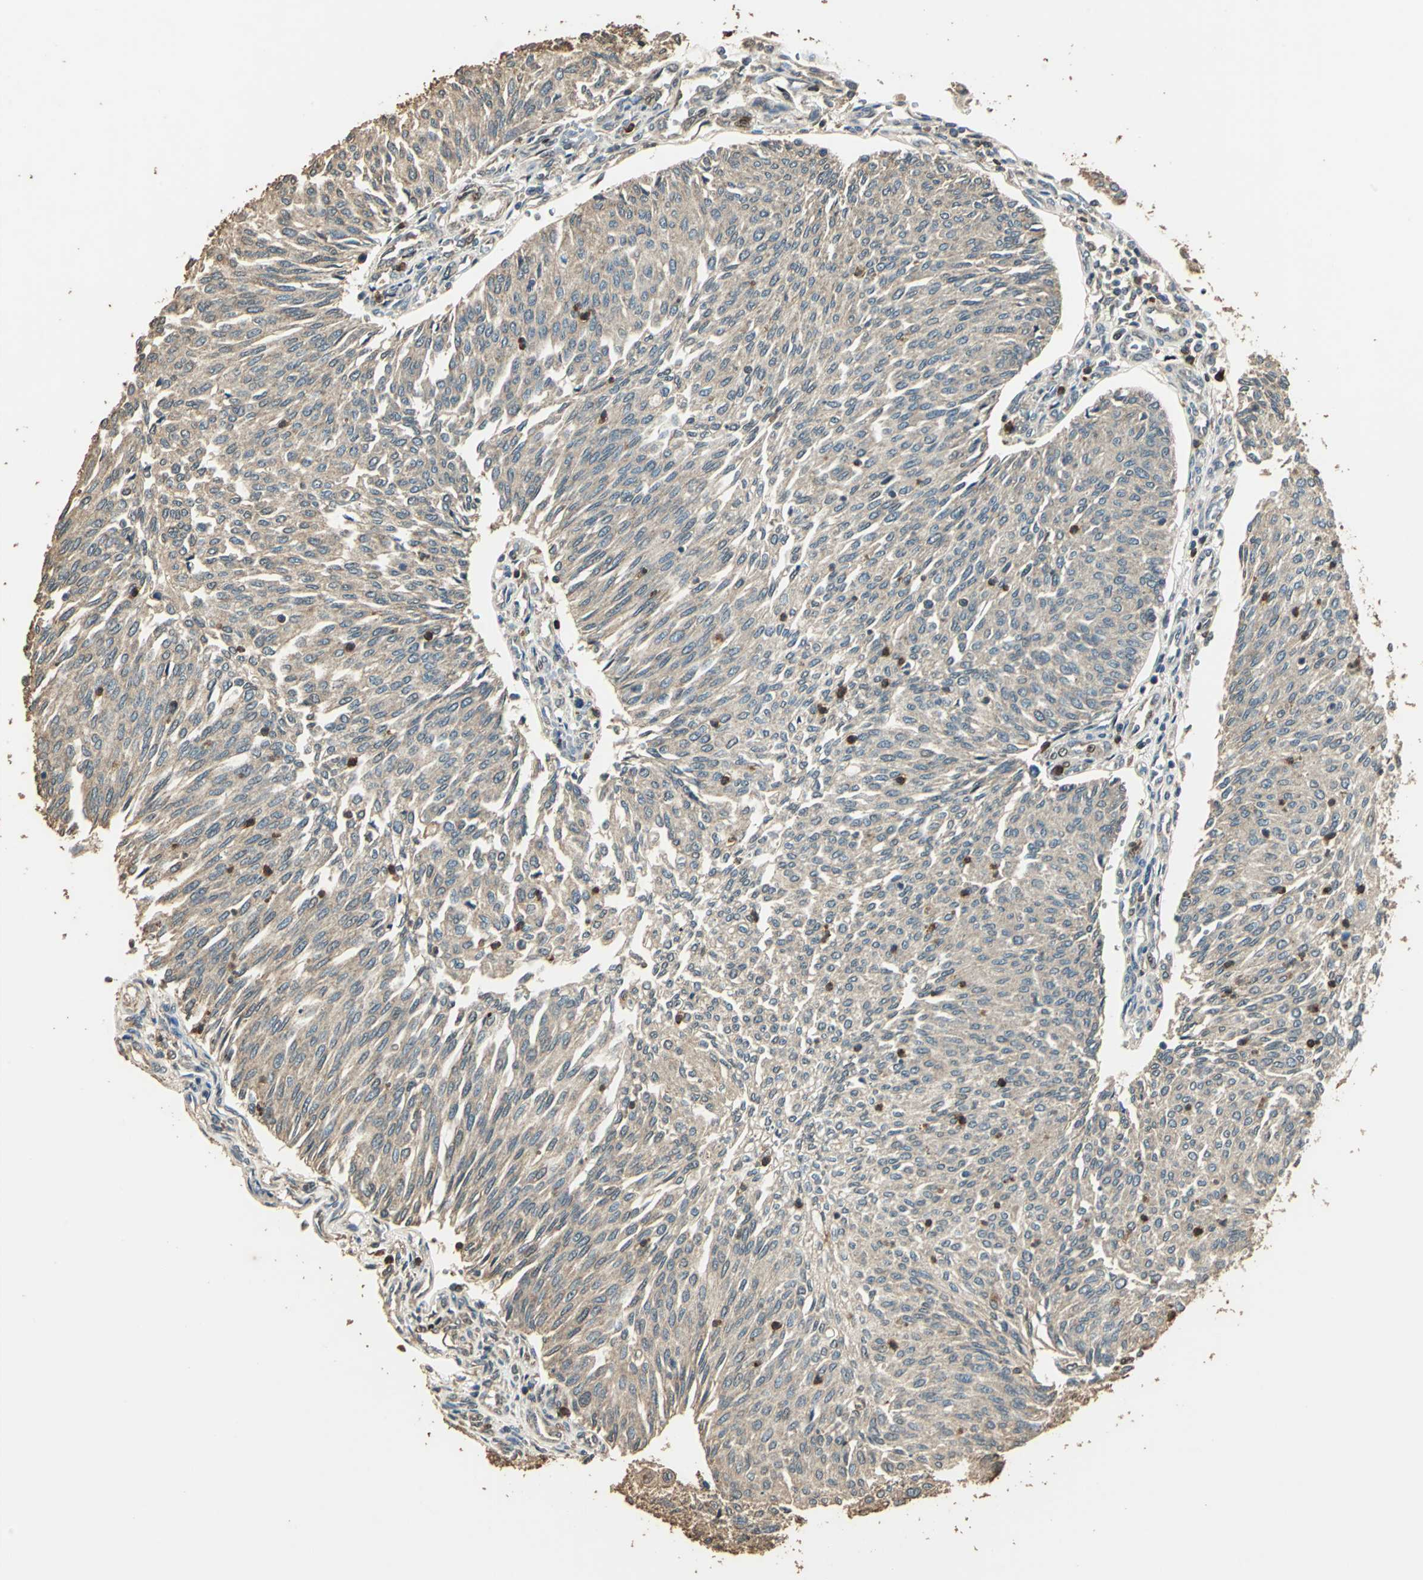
{"staining": {"intensity": "weak", "quantity": ">75%", "location": "cytoplasmic/membranous"}, "tissue": "urothelial cancer", "cell_type": "Tumor cells", "image_type": "cancer", "snomed": [{"axis": "morphology", "description": "Urothelial carcinoma, Low grade"}, {"axis": "topography", "description": "Urinary bladder"}], "caption": "Immunohistochemistry image of neoplastic tissue: urothelial cancer stained using immunohistochemistry demonstrates low levels of weak protein expression localized specifically in the cytoplasmic/membranous of tumor cells, appearing as a cytoplasmic/membranous brown color.", "gene": "TMPRSS4", "patient": {"sex": "female", "age": 79}}